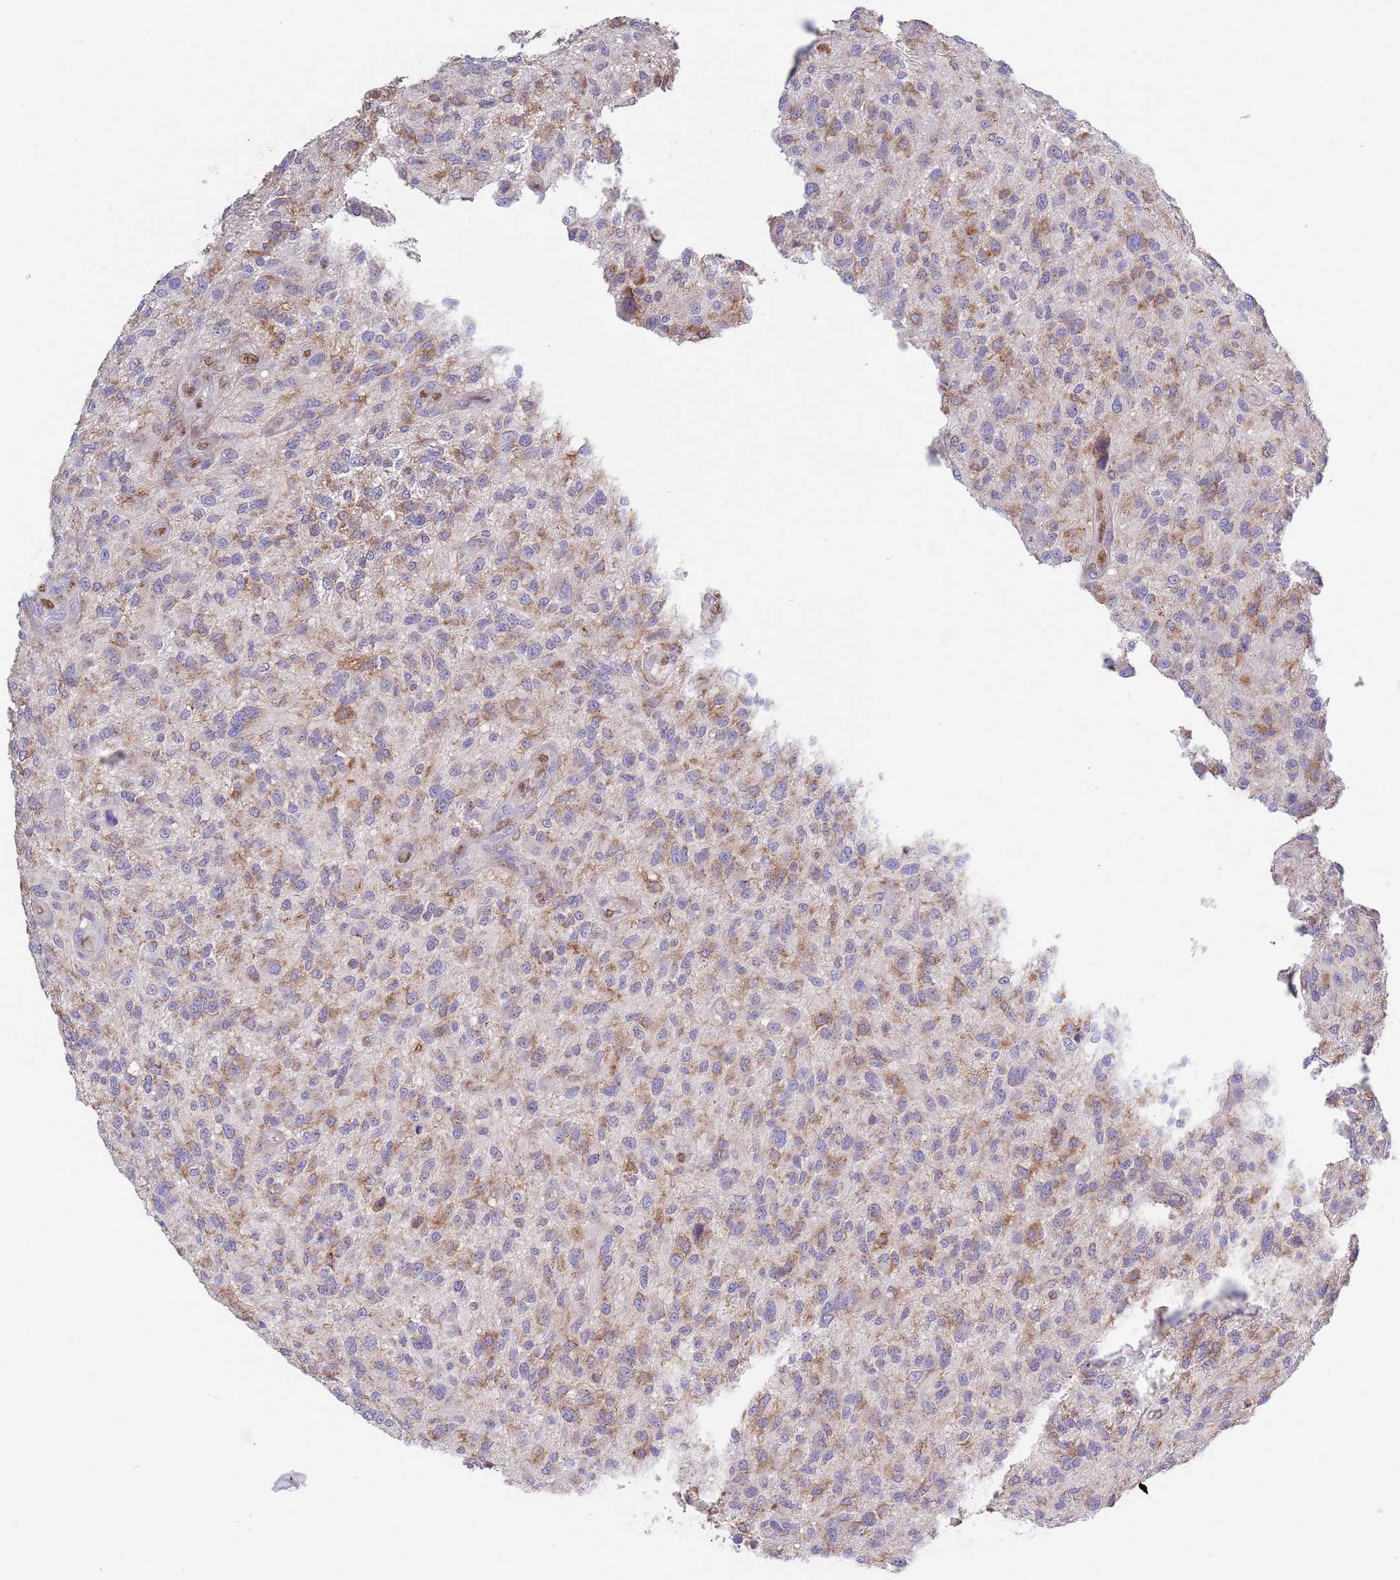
{"staining": {"intensity": "moderate", "quantity": "<25%", "location": "cytoplasmic/membranous"}, "tissue": "glioma", "cell_type": "Tumor cells", "image_type": "cancer", "snomed": [{"axis": "morphology", "description": "Glioma, malignant, High grade"}, {"axis": "topography", "description": "Brain"}], "caption": "High-magnification brightfield microscopy of glioma stained with DAB (3,3'-diaminobenzidine) (brown) and counterstained with hematoxylin (blue). tumor cells exhibit moderate cytoplasmic/membranous positivity is appreciated in approximately<25% of cells.", "gene": "DDT", "patient": {"sex": "male", "age": 47}}